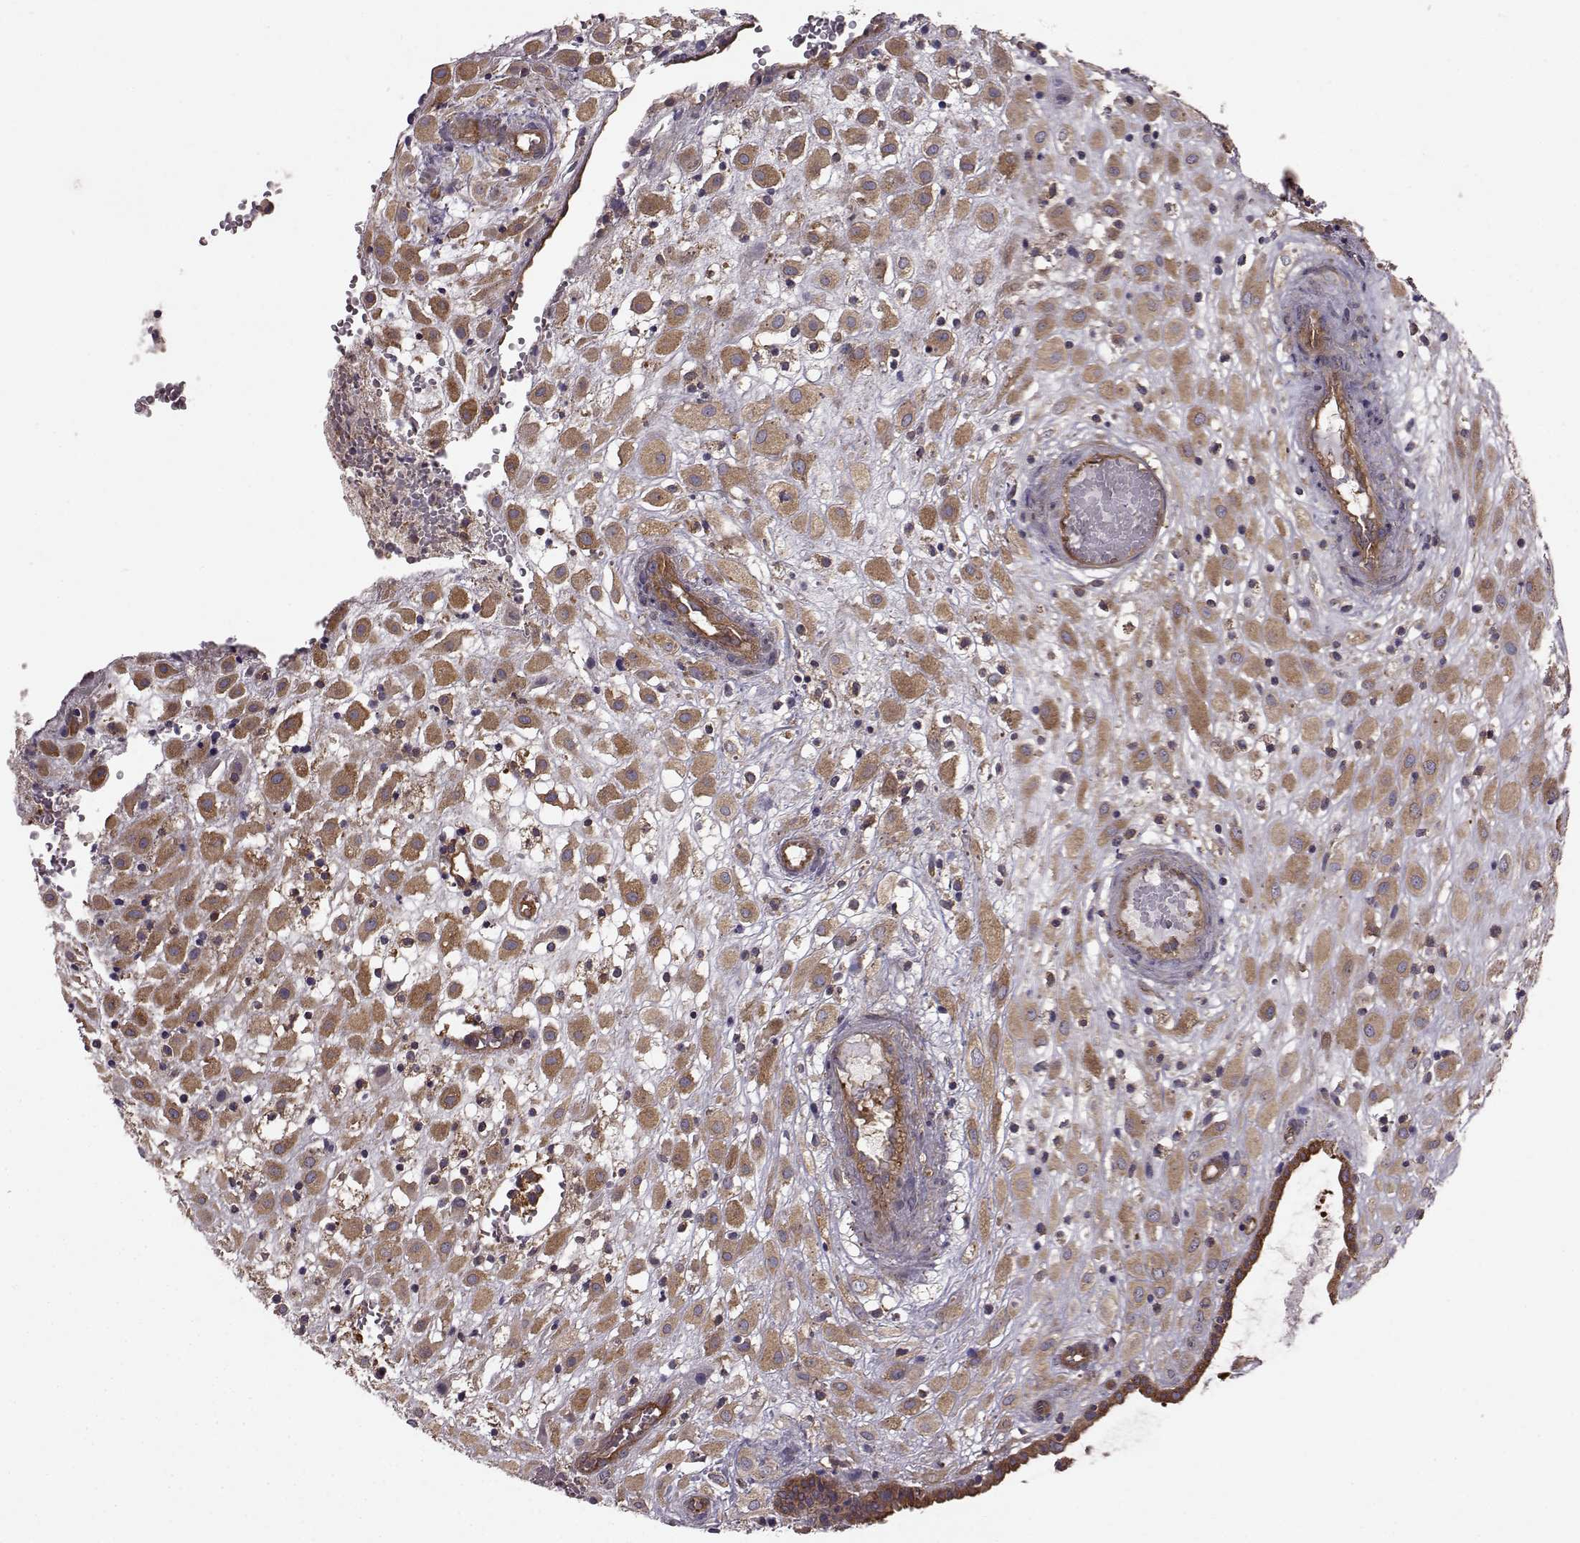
{"staining": {"intensity": "moderate", "quantity": ">75%", "location": "cytoplasmic/membranous"}, "tissue": "placenta", "cell_type": "Decidual cells", "image_type": "normal", "snomed": [{"axis": "morphology", "description": "Normal tissue, NOS"}, {"axis": "topography", "description": "Placenta"}], "caption": "Immunohistochemistry (IHC) histopathology image of normal placenta stained for a protein (brown), which displays medium levels of moderate cytoplasmic/membranous staining in approximately >75% of decidual cells.", "gene": "RABGAP1", "patient": {"sex": "female", "age": 24}}